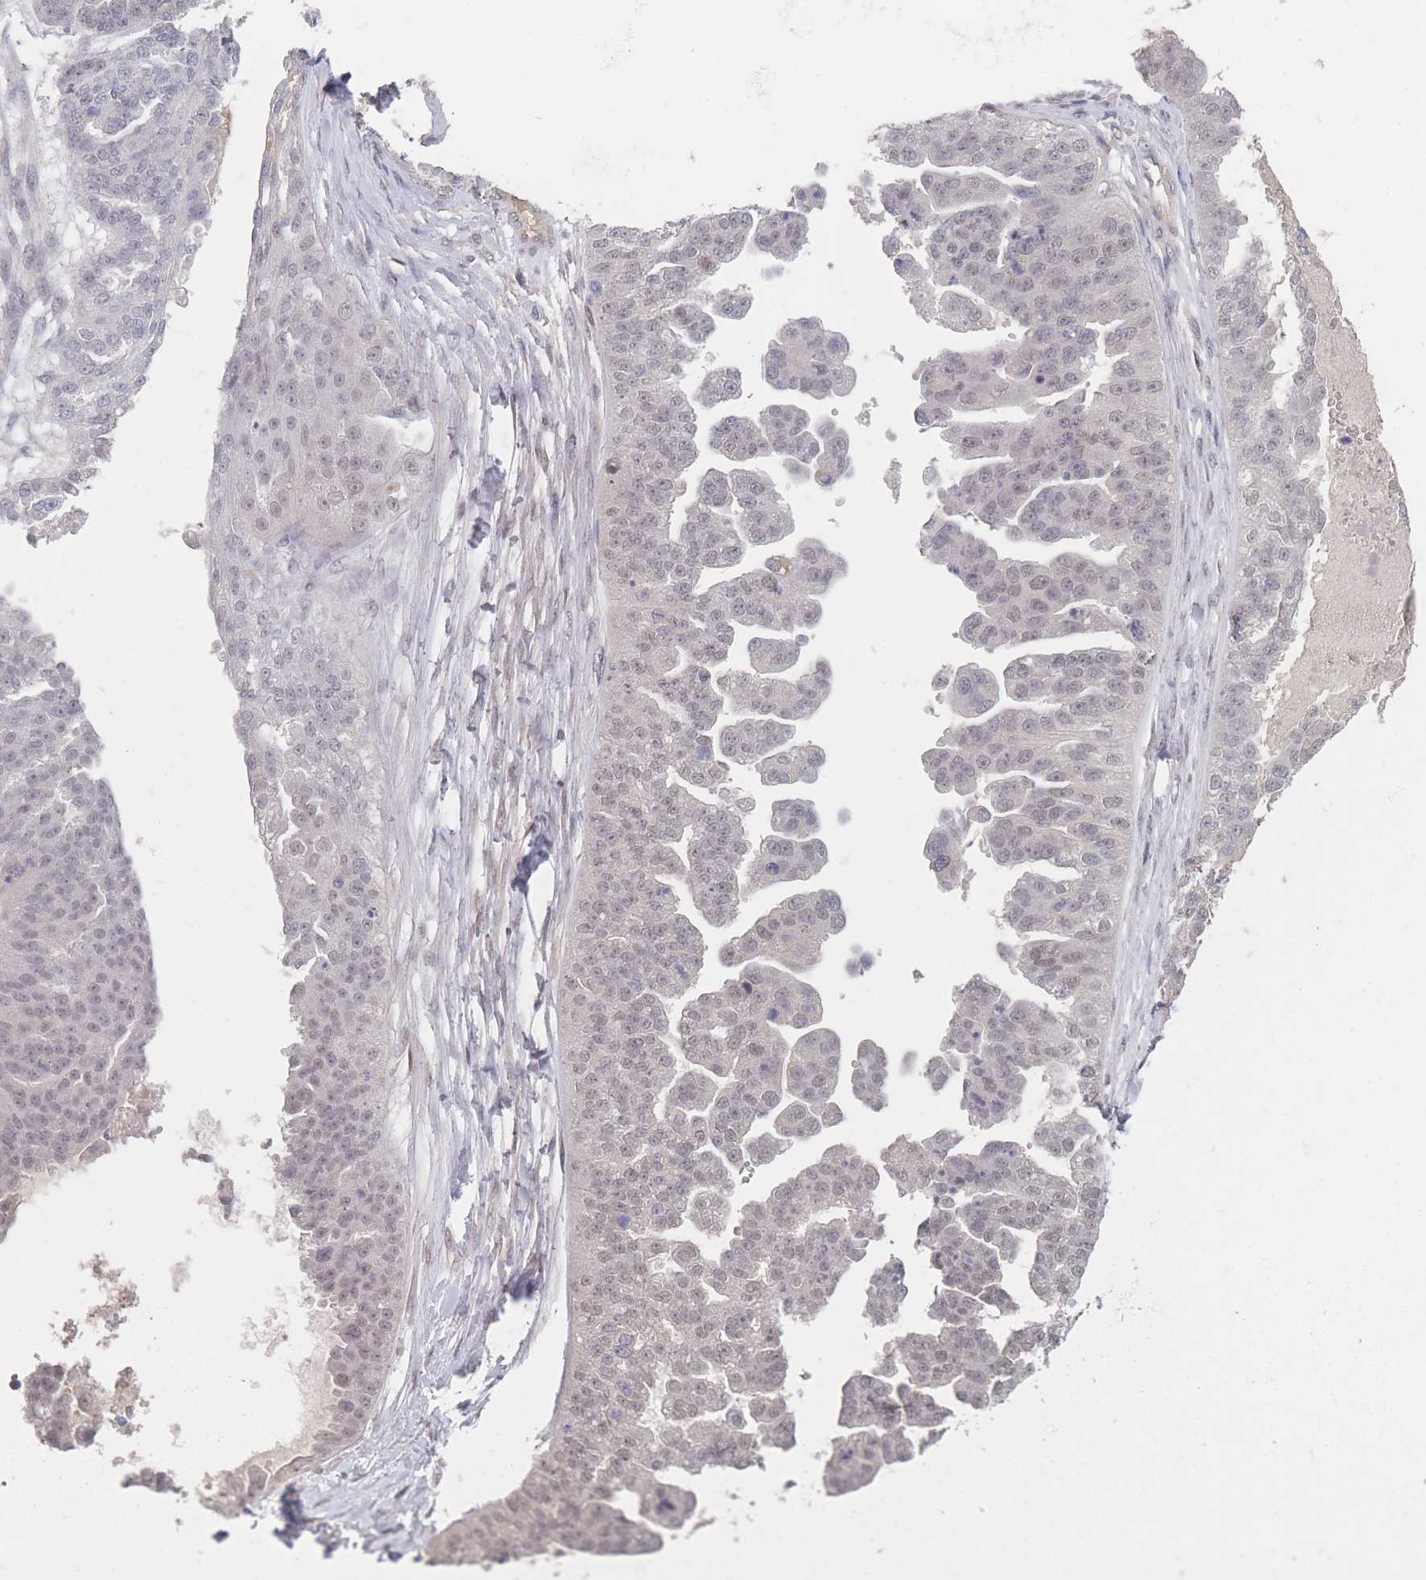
{"staining": {"intensity": "negative", "quantity": "none", "location": "none"}, "tissue": "ovarian cancer", "cell_type": "Tumor cells", "image_type": "cancer", "snomed": [{"axis": "morphology", "description": "Cystadenocarcinoma, serous, NOS"}, {"axis": "topography", "description": "Ovary"}], "caption": "A micrograph of human serous cystadenocarcinoma (ovarian) is negative for staining in tumor cells.", "gene": "ANKRD10", "patient": {"sex": "female", "age": 58}}